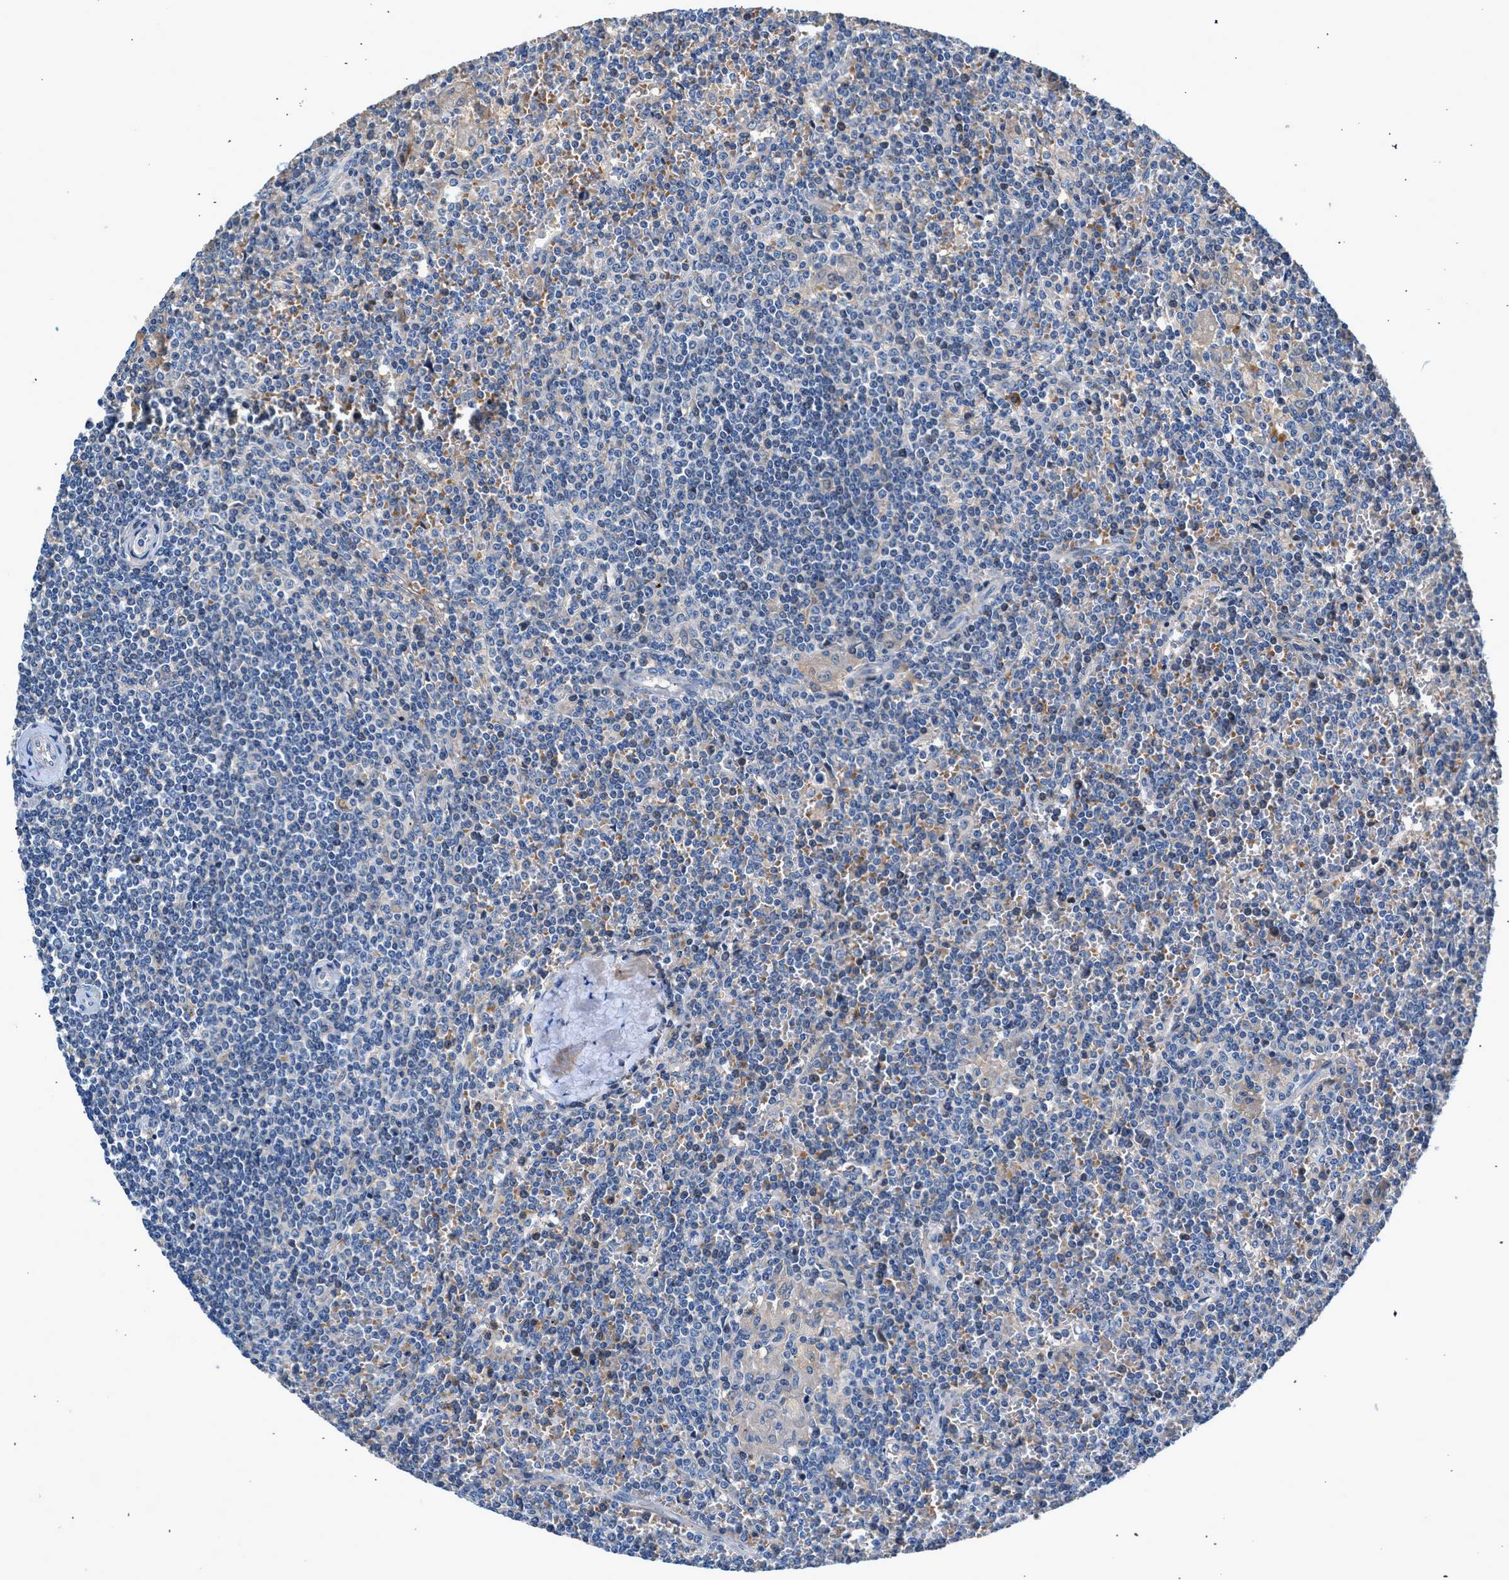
{"staining": {"intensity": "negative", "quantity": "none", "location": "none"}, "tissue": "lymphoma", "cell_type": "Tumor cells", "image_type": "cancer", "snomed": [{"axis": "morphology", "description": "Malignant lymphoma, non-Hodgkin's type, Low grade"}, {"axis": "topography", "description": "Spleen"}], "caption": "High magnification brightfield microscopy of malignant lymphoma, non-Hodgkin's type (low-grade) stained with DAB (brown) and counterstained with hematoxylin (blue): tumor cells show no significant expression.", "gene": "RWDD2B", "patient": {"sex": "female", "age": 19}}